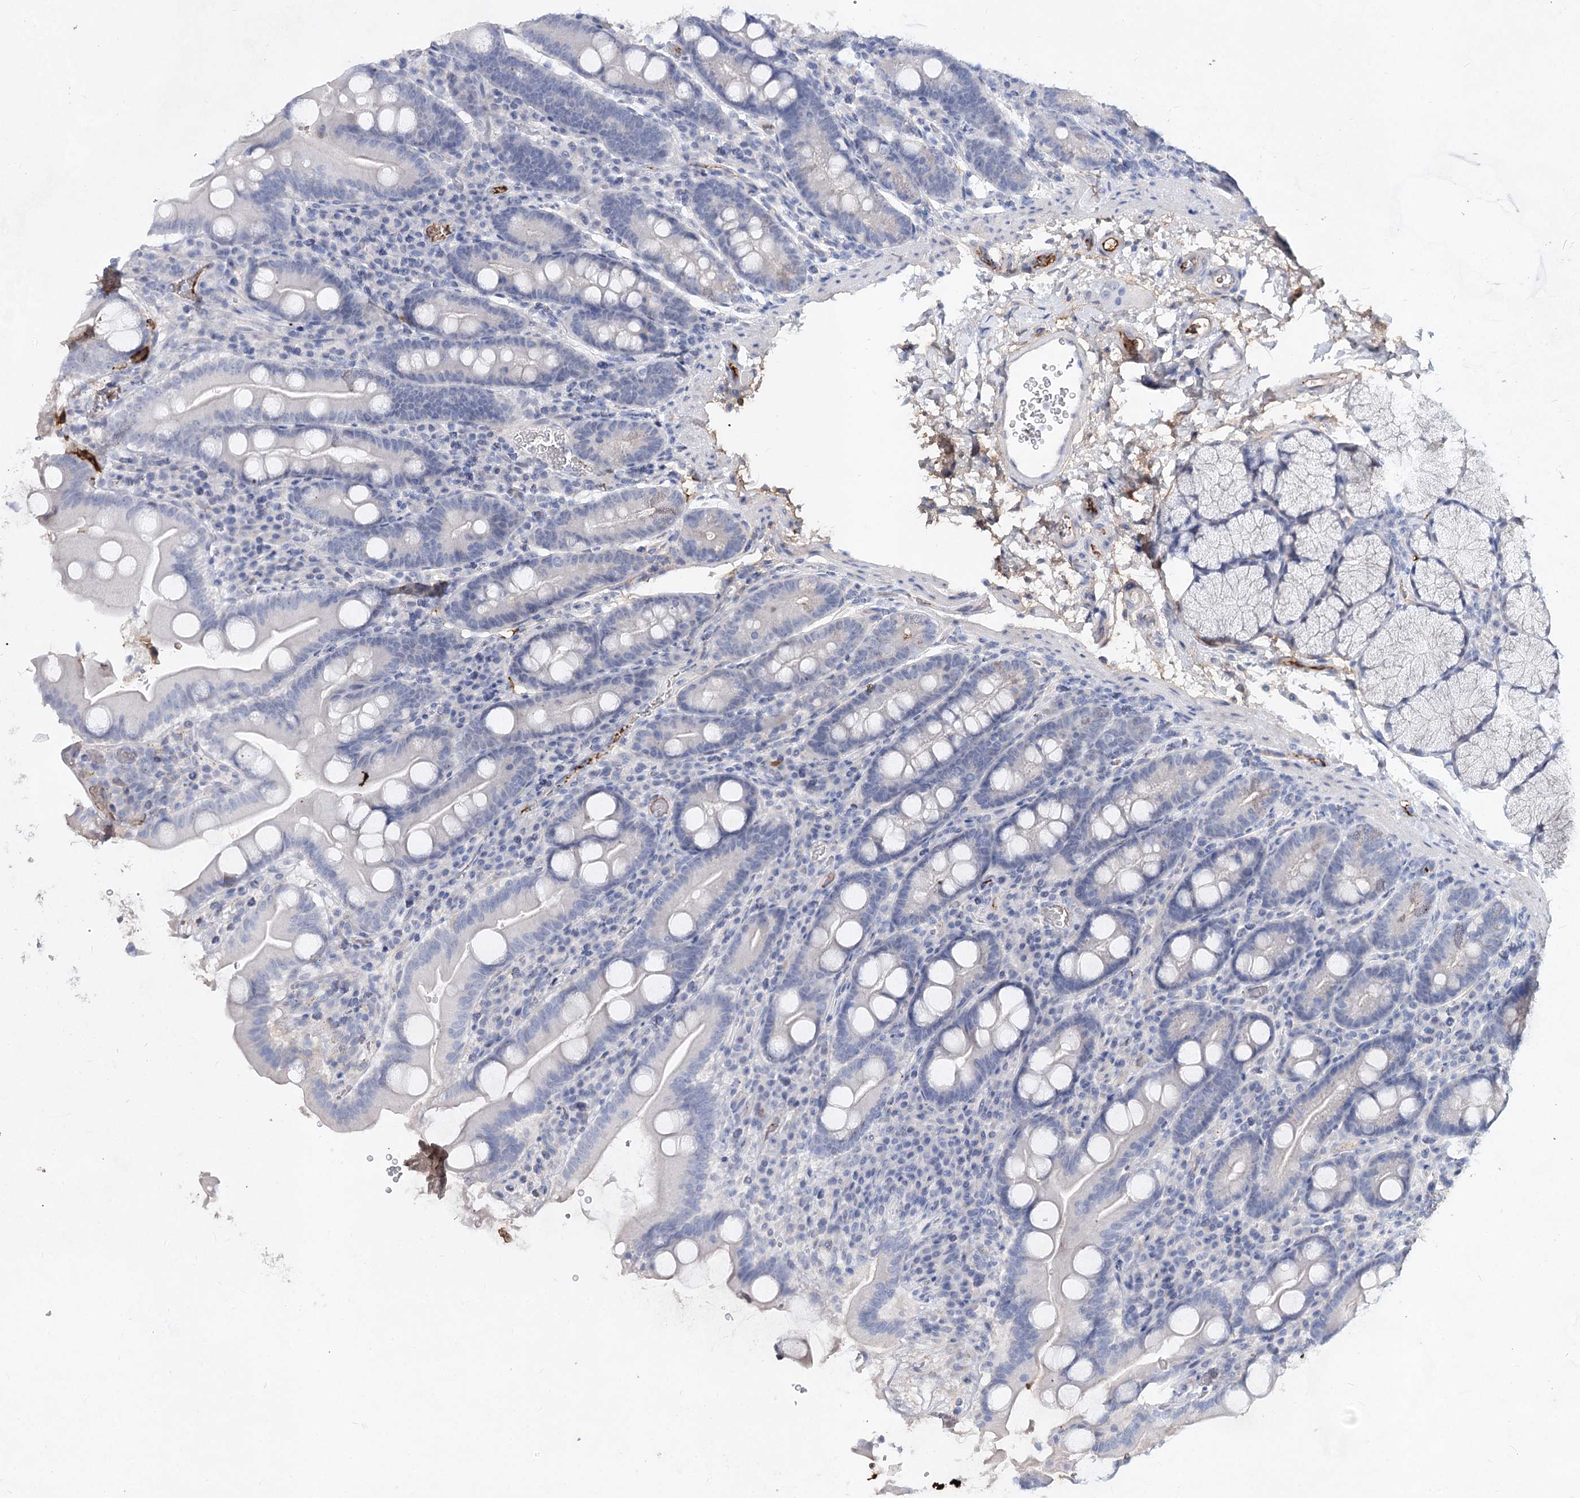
{"staining": {"intensity": "negative", "quantity": "none", "location": "none"}, "tissue": "duodenum", "cell_type": "Glandular cells", "image_type": "normal", "snomed": [{"axis": "morphology", "description": "Normal tissue, NOS"}, {"axis": "topography", "description": "Duodenum"}], "caption": "Duodenum stained for a protein using immunohistochemistry shows no positivity glandular cells.", "gene": "TASOR2", "patient": {"sex": "male", "age": 35}}